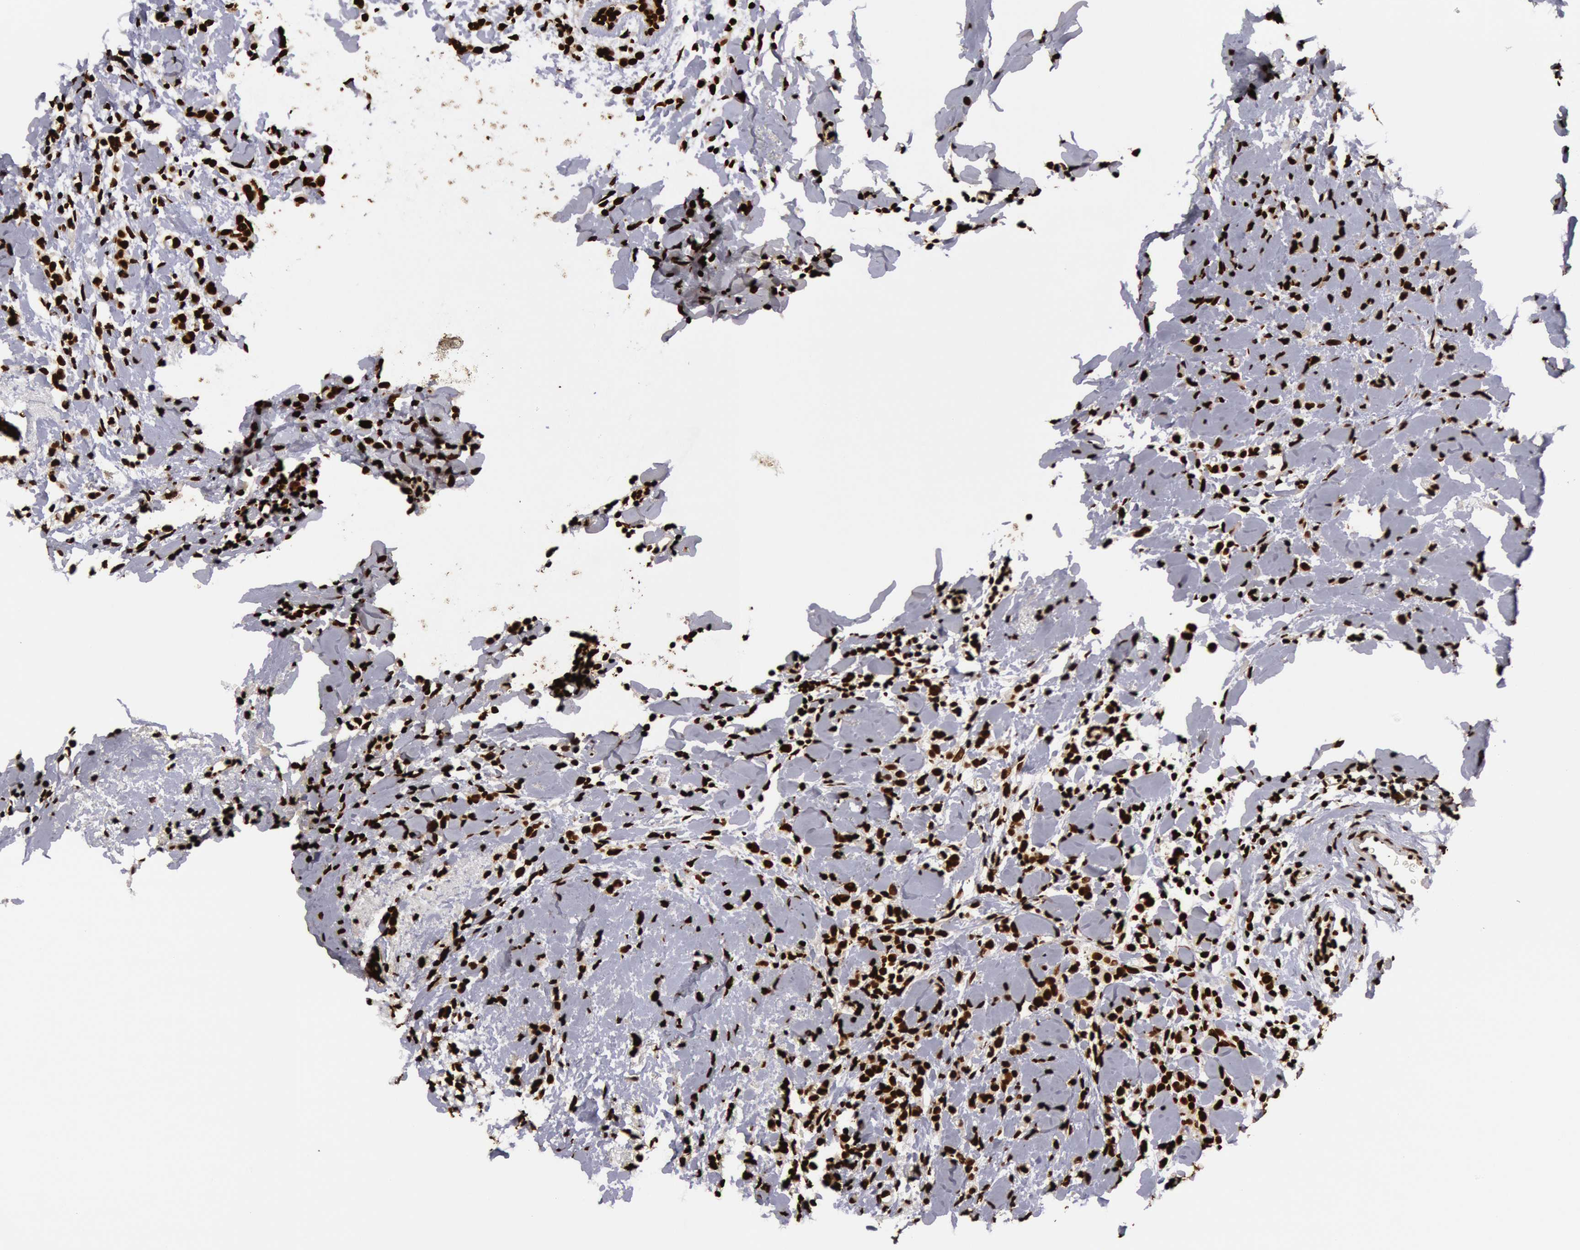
{"staining": {"intensity": "strong", "quantity": ">75%", "location": "nuclear"}, "tissue": "breast cancer", "cell_type": "Tumor cells", "image_type": "cancer", "snomed": [{"axis": "morphology", "description": "Lobular carcinoma"}, {"axis": "topography", "description": "Breast"}], "caption": "Immunohistochemical staining of human lobular carcinoma (breast) shows high levels of strong nuclear protein staining in approximately >75% of tumor cells.", "gene": "H3-4", "patient": {"sex": "female", "age": 57}}